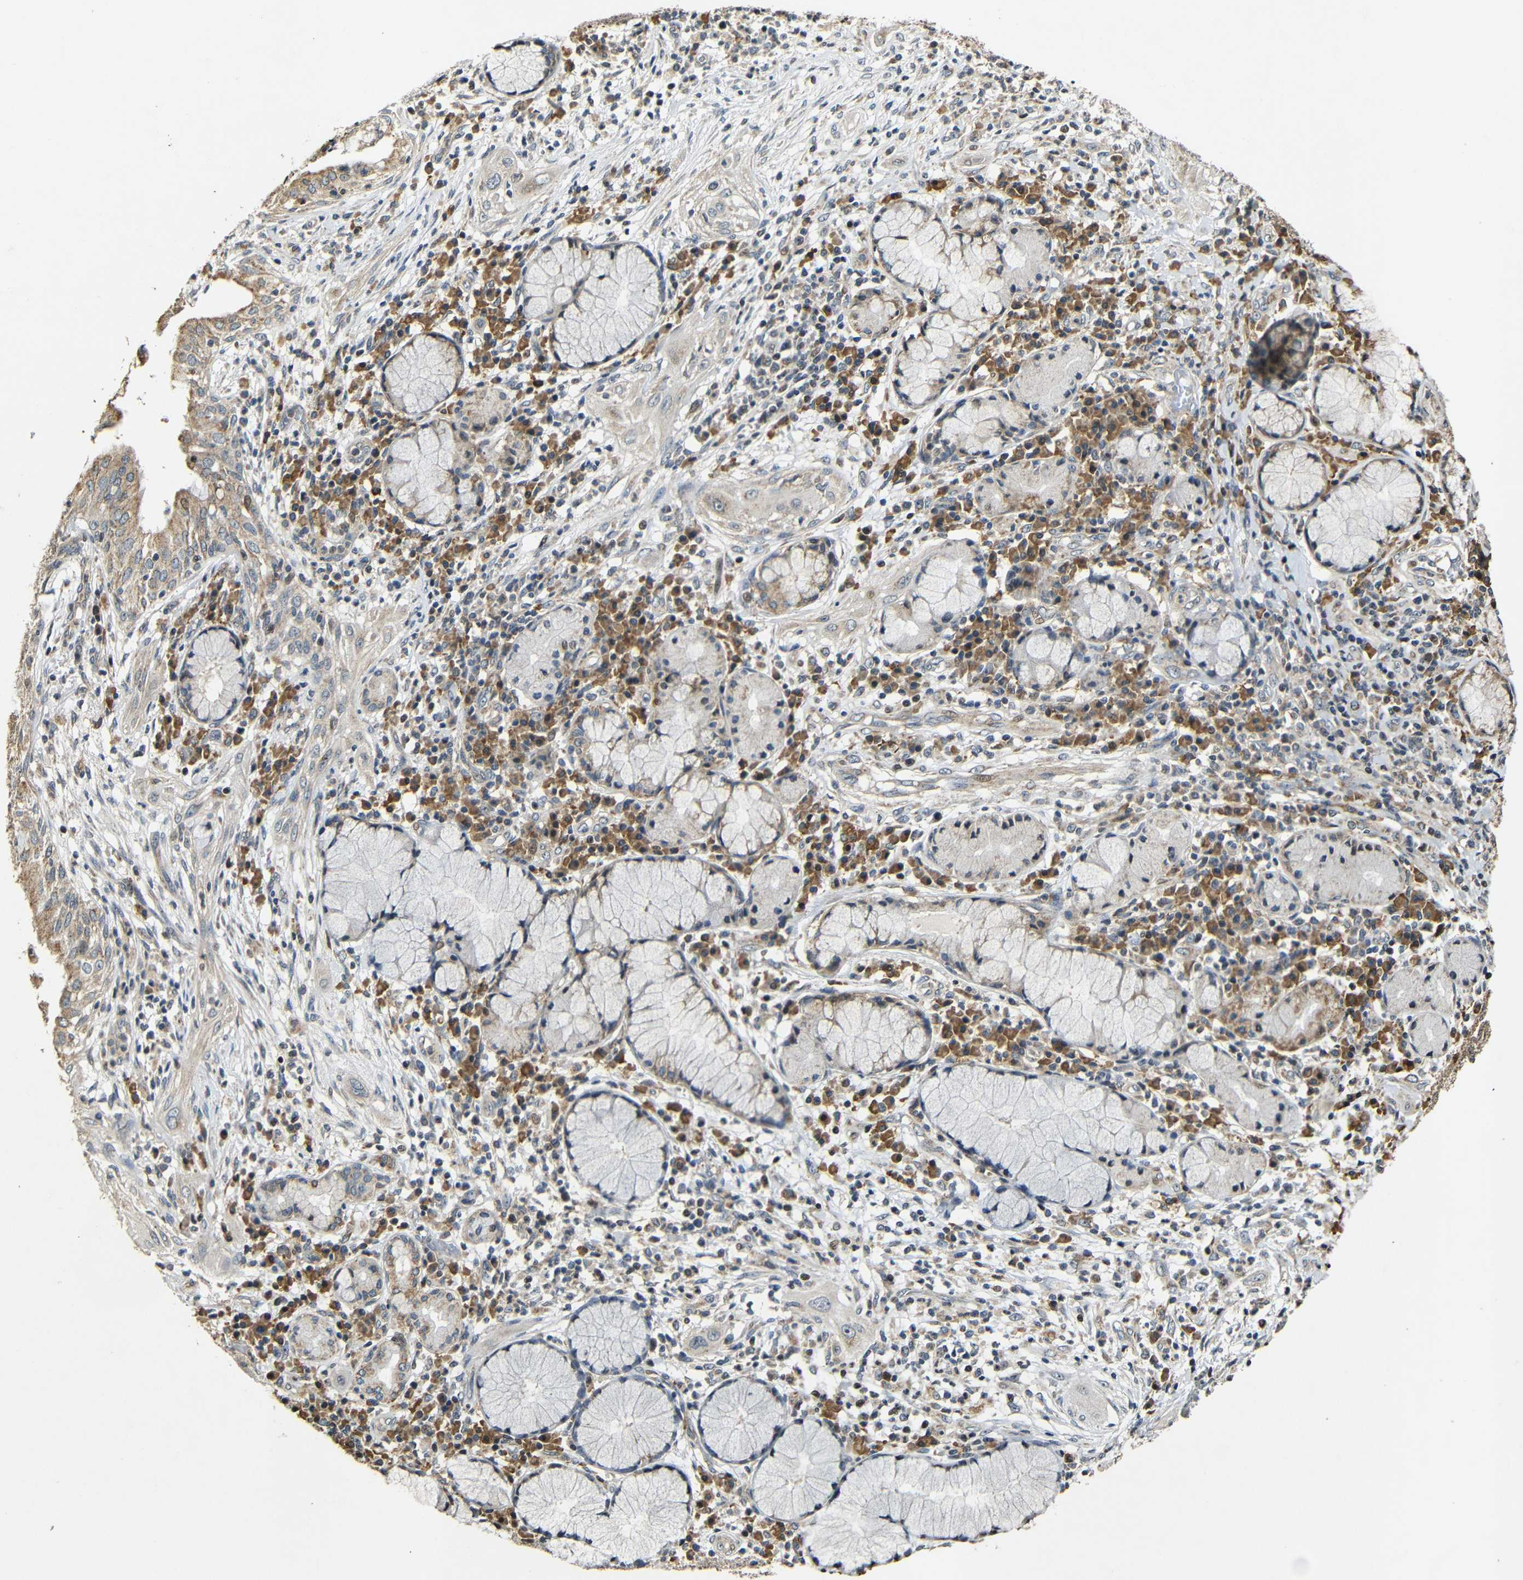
{"staining": {"intensity": "weak", "quantity": ">75%", "location": "cytoplasmic/membranous"}, "tissue": "lung cancer", "cell_type": "Tumor cells", "image_type": "cancer", "snomed": [{"axis": "morphology", "description": "Squamous cell carcinoma, NOS"}, {"axis": "topography", "description": "Lung"}], "caption": "Lung squamous cell carcinoma stained with IHC exhibits weak cytoplasmic/membranous staining in approximately >75% of tumor cells.", "gene": "KAZALD1", "patient": {"sex": "female", "age": 47}}